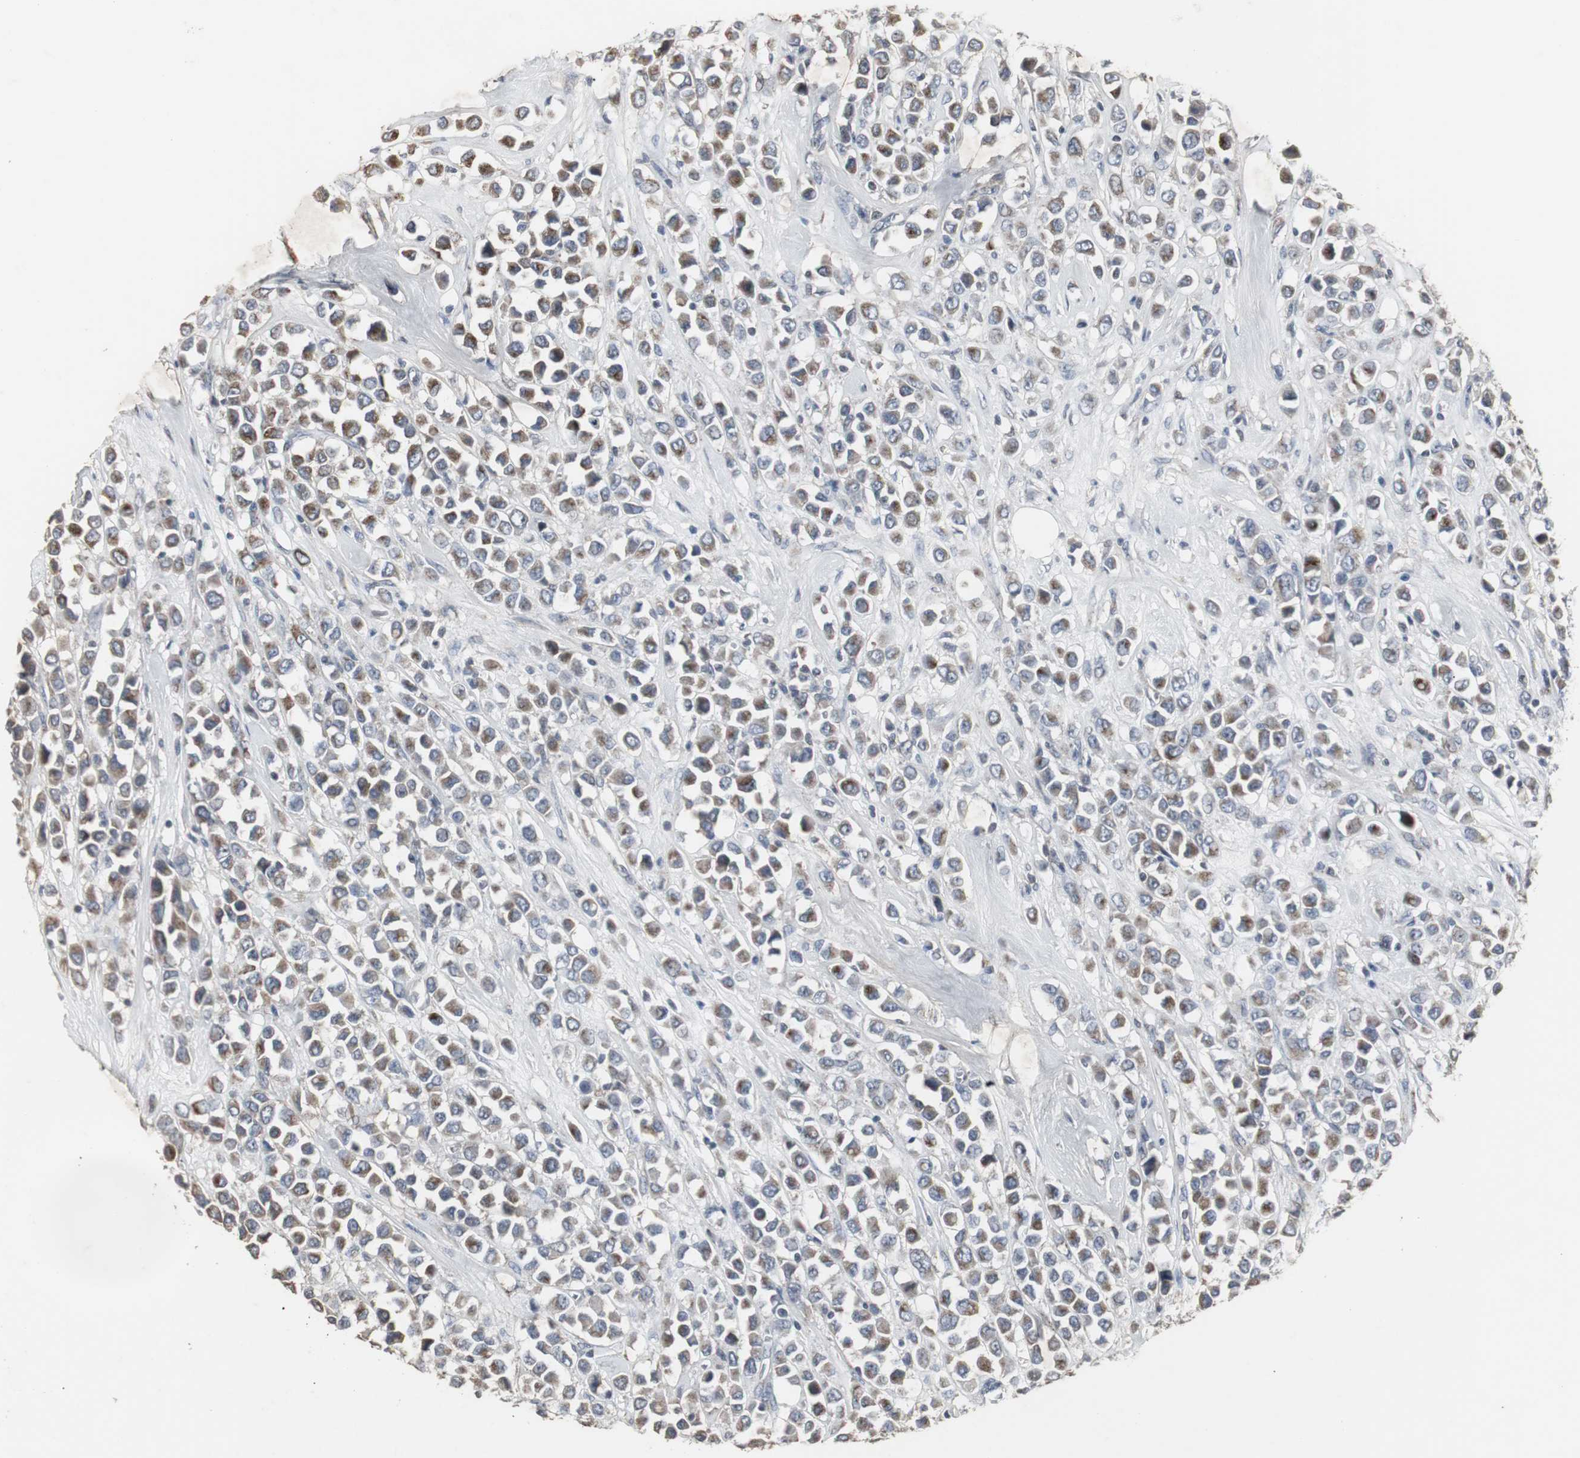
{"staining": {"intensity": "moderate", "quantity": ">75%", "location": "cytoplasmic/membranous"}, "tissue": "breast cancer", "cell_type": "Tumor cells", "image_type": "cancer", "snomed": [{"axis": "morphology", "description": "Duct carcinoma"}, {"axis": "topography", "description": "Breast"}], "caption": "High-magnification brightfield microscopy of breast invasive ductal carcinoma stained with DAB (brown) and counterstained with hematoxylin (blue). tumor cells exhibit moderate cytoplasmic/membranous positivity is seen in about>75% of cells.", "gene": "ACAA1", "patient": {"sex": "female", "age": 61}}